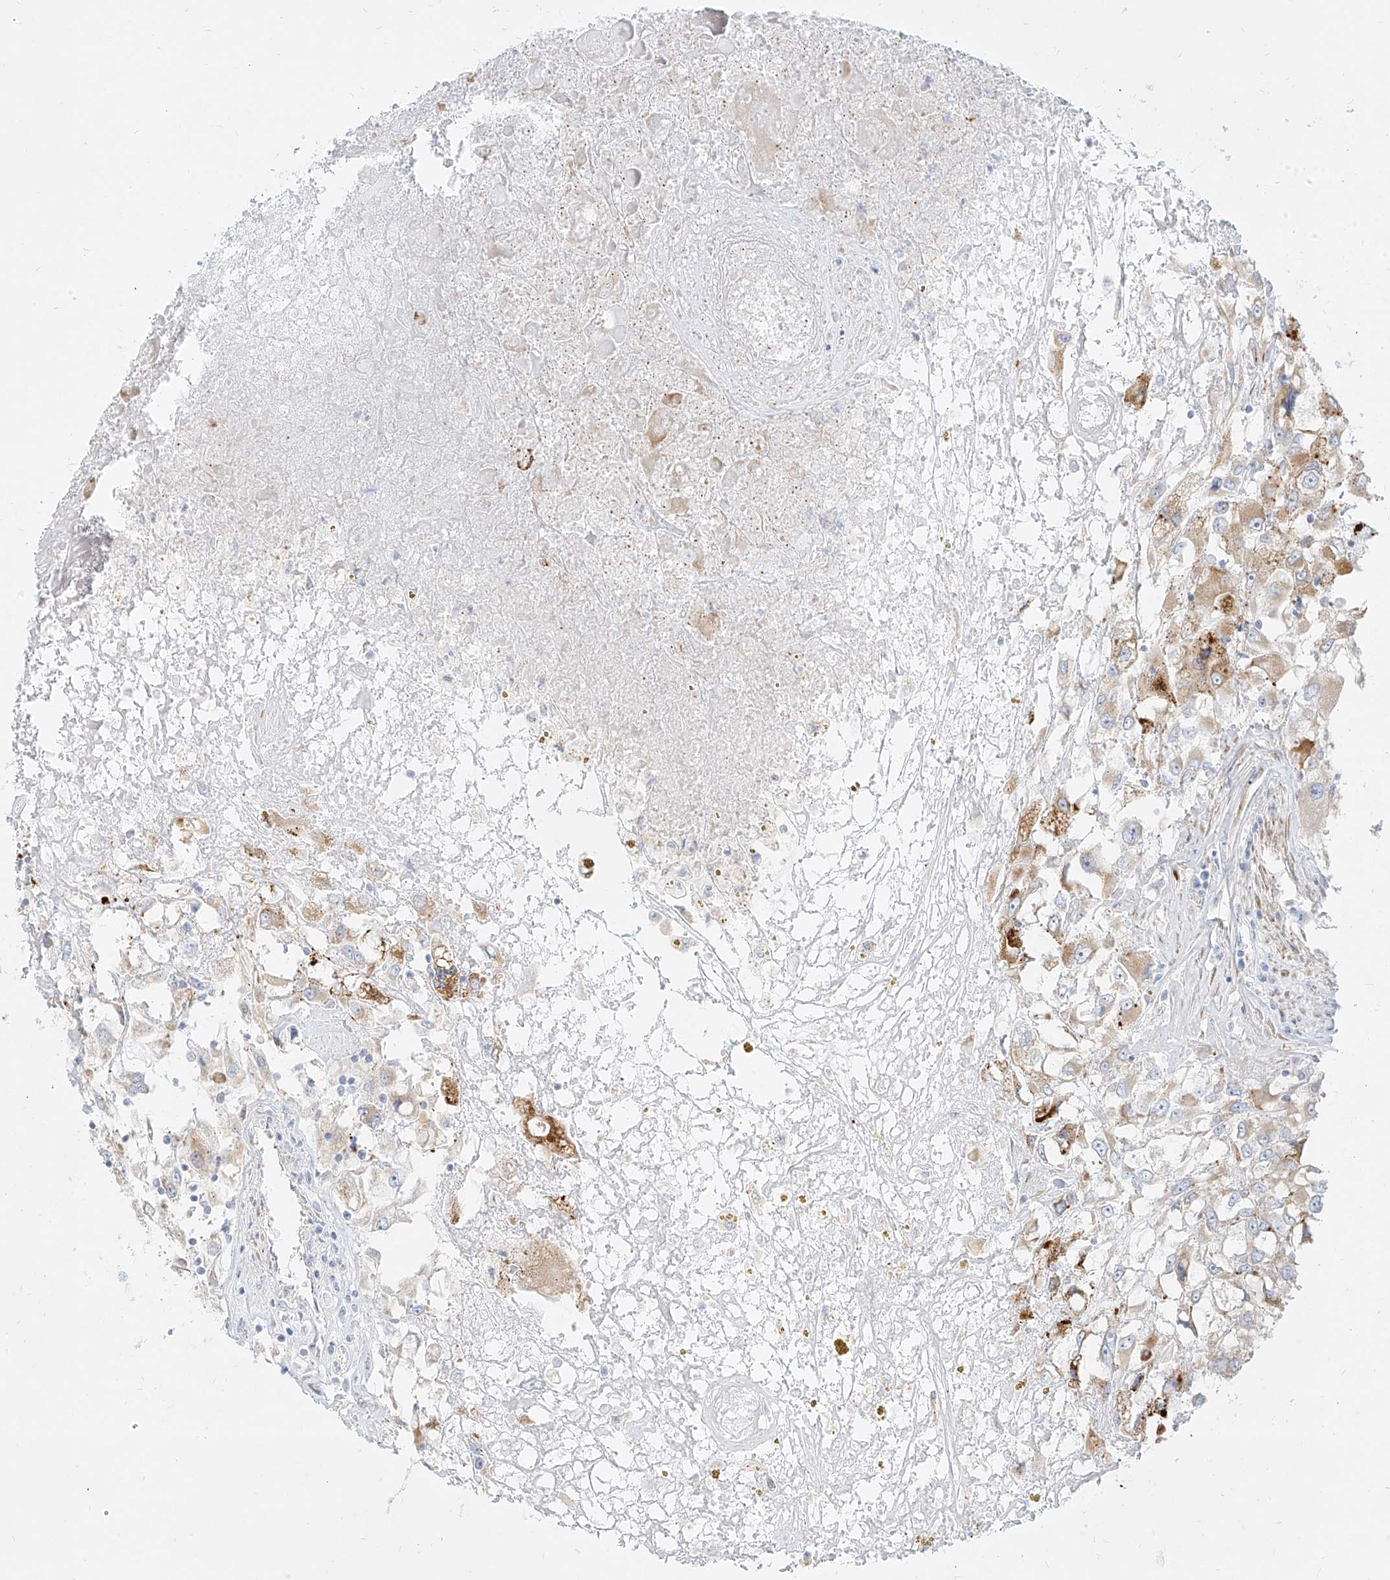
{"staining": {"intensity": "moderate", "quantity": "<25%", "location": "cytoplasmic/membranous"}, "tissue": "renal cancer", "cell_type": "Tumor cells", "image_type": "cancer", "snomed": [{"axis": "morphology", "description": "Adenocarcinoma, NOS"}, {"axis": "topography", "description": "Kidney"}], "caption": "This is a photomicrograph of immunohistochemistry staining of renal adenocarcinoma, which shows moderate staining in the cytoplasmic/membranous of tumor cells.", "gene": "MTX2", "patient": {"sex": "female", "age": 52}}